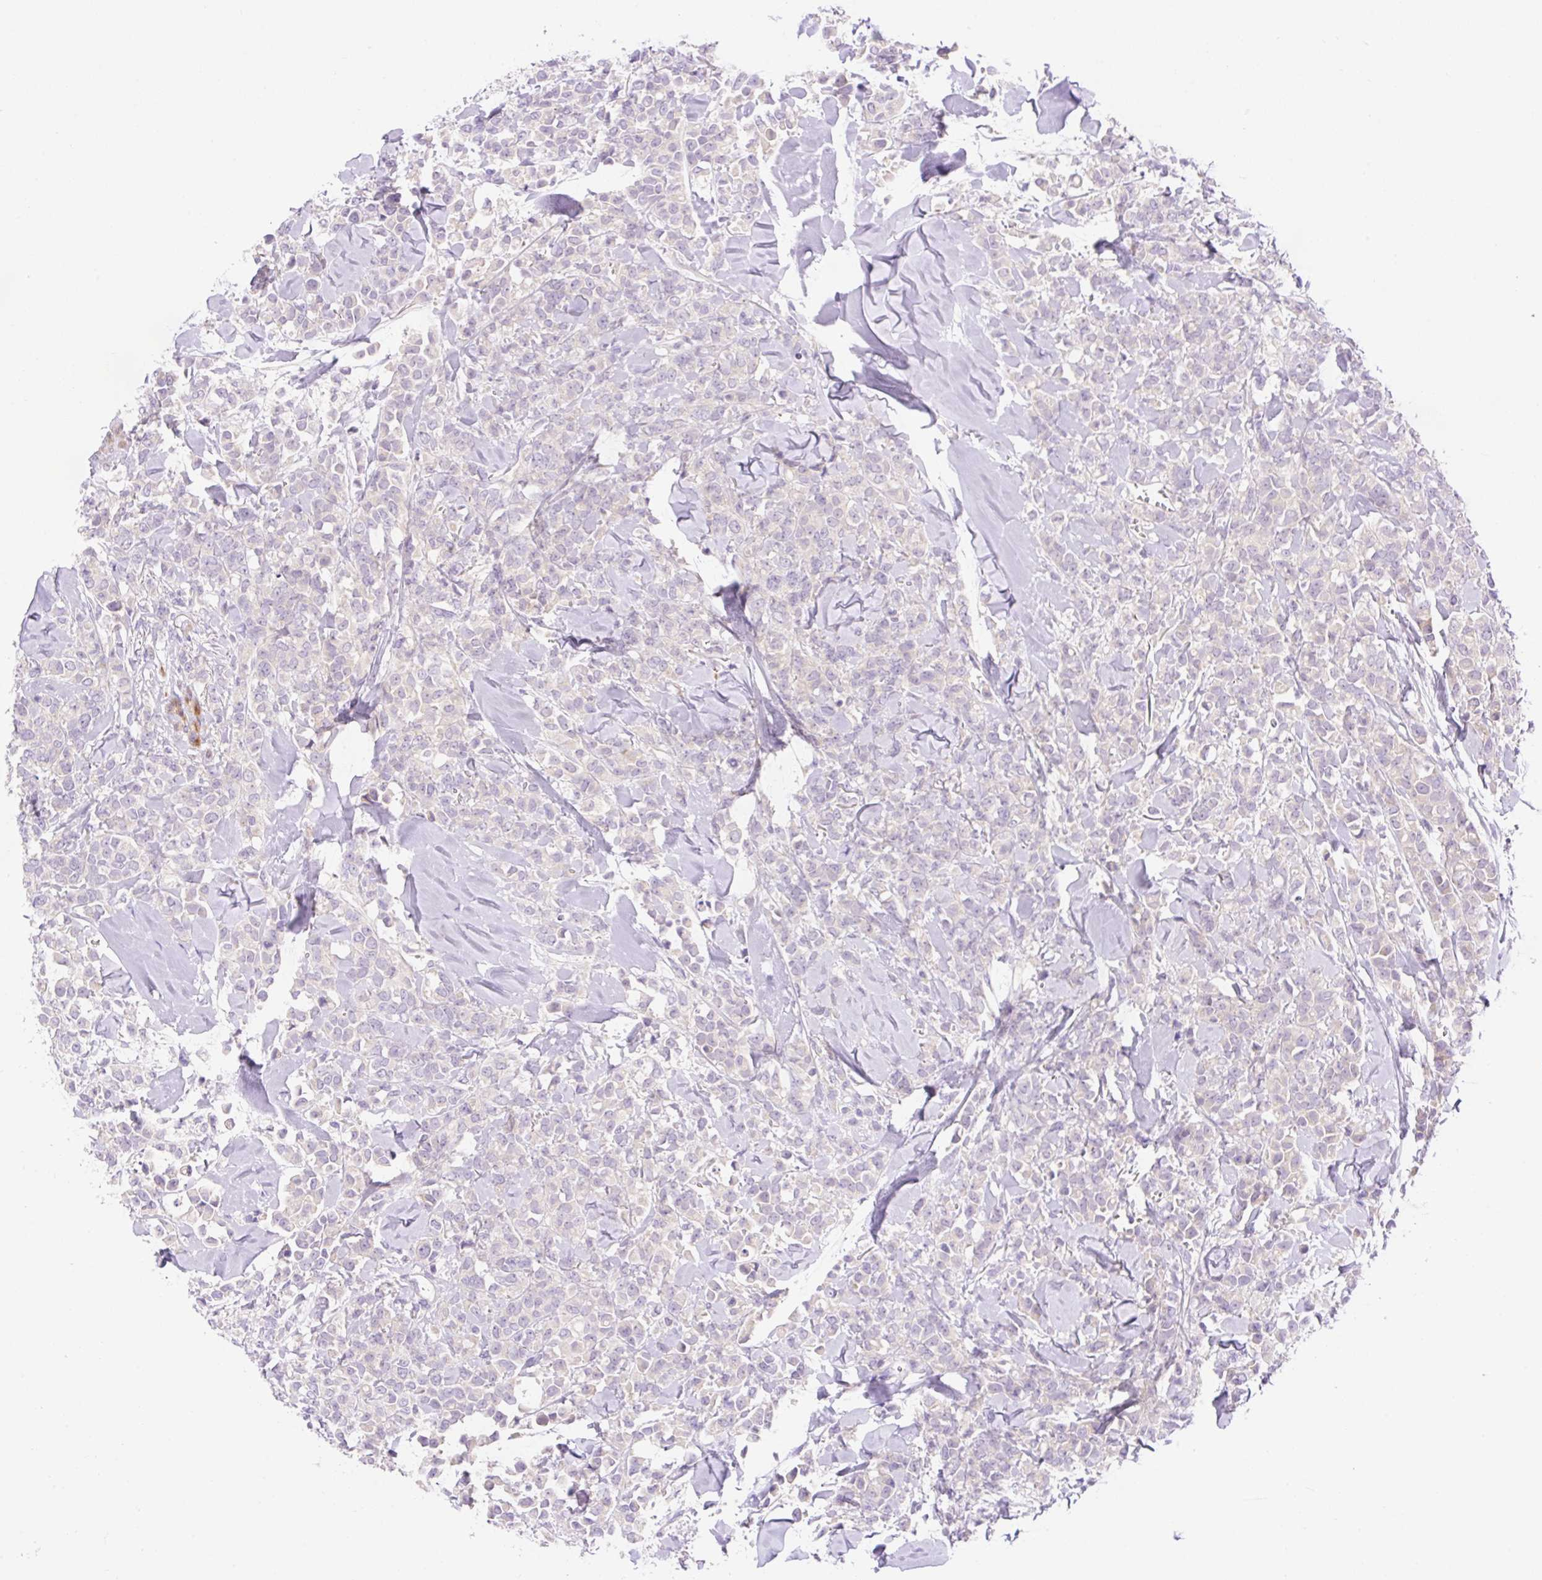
{"staining": {"intensity": "negative", "quantity": "none", "location": "none"}, "tissue": "breast cancer", "cell_type": "Tumor cells", "image_type": "cancer", "snomed": [{"axis": "morphology", "description": "Lobular carcinoma"}, {"axis": "topography", "description": "Breast"}], "caption": "Breast cancer stained for a protein using IHC shows no positivity tumor cells.", "gene": "LHFPL5", "patient": {"sex": "female", "age": 91}}